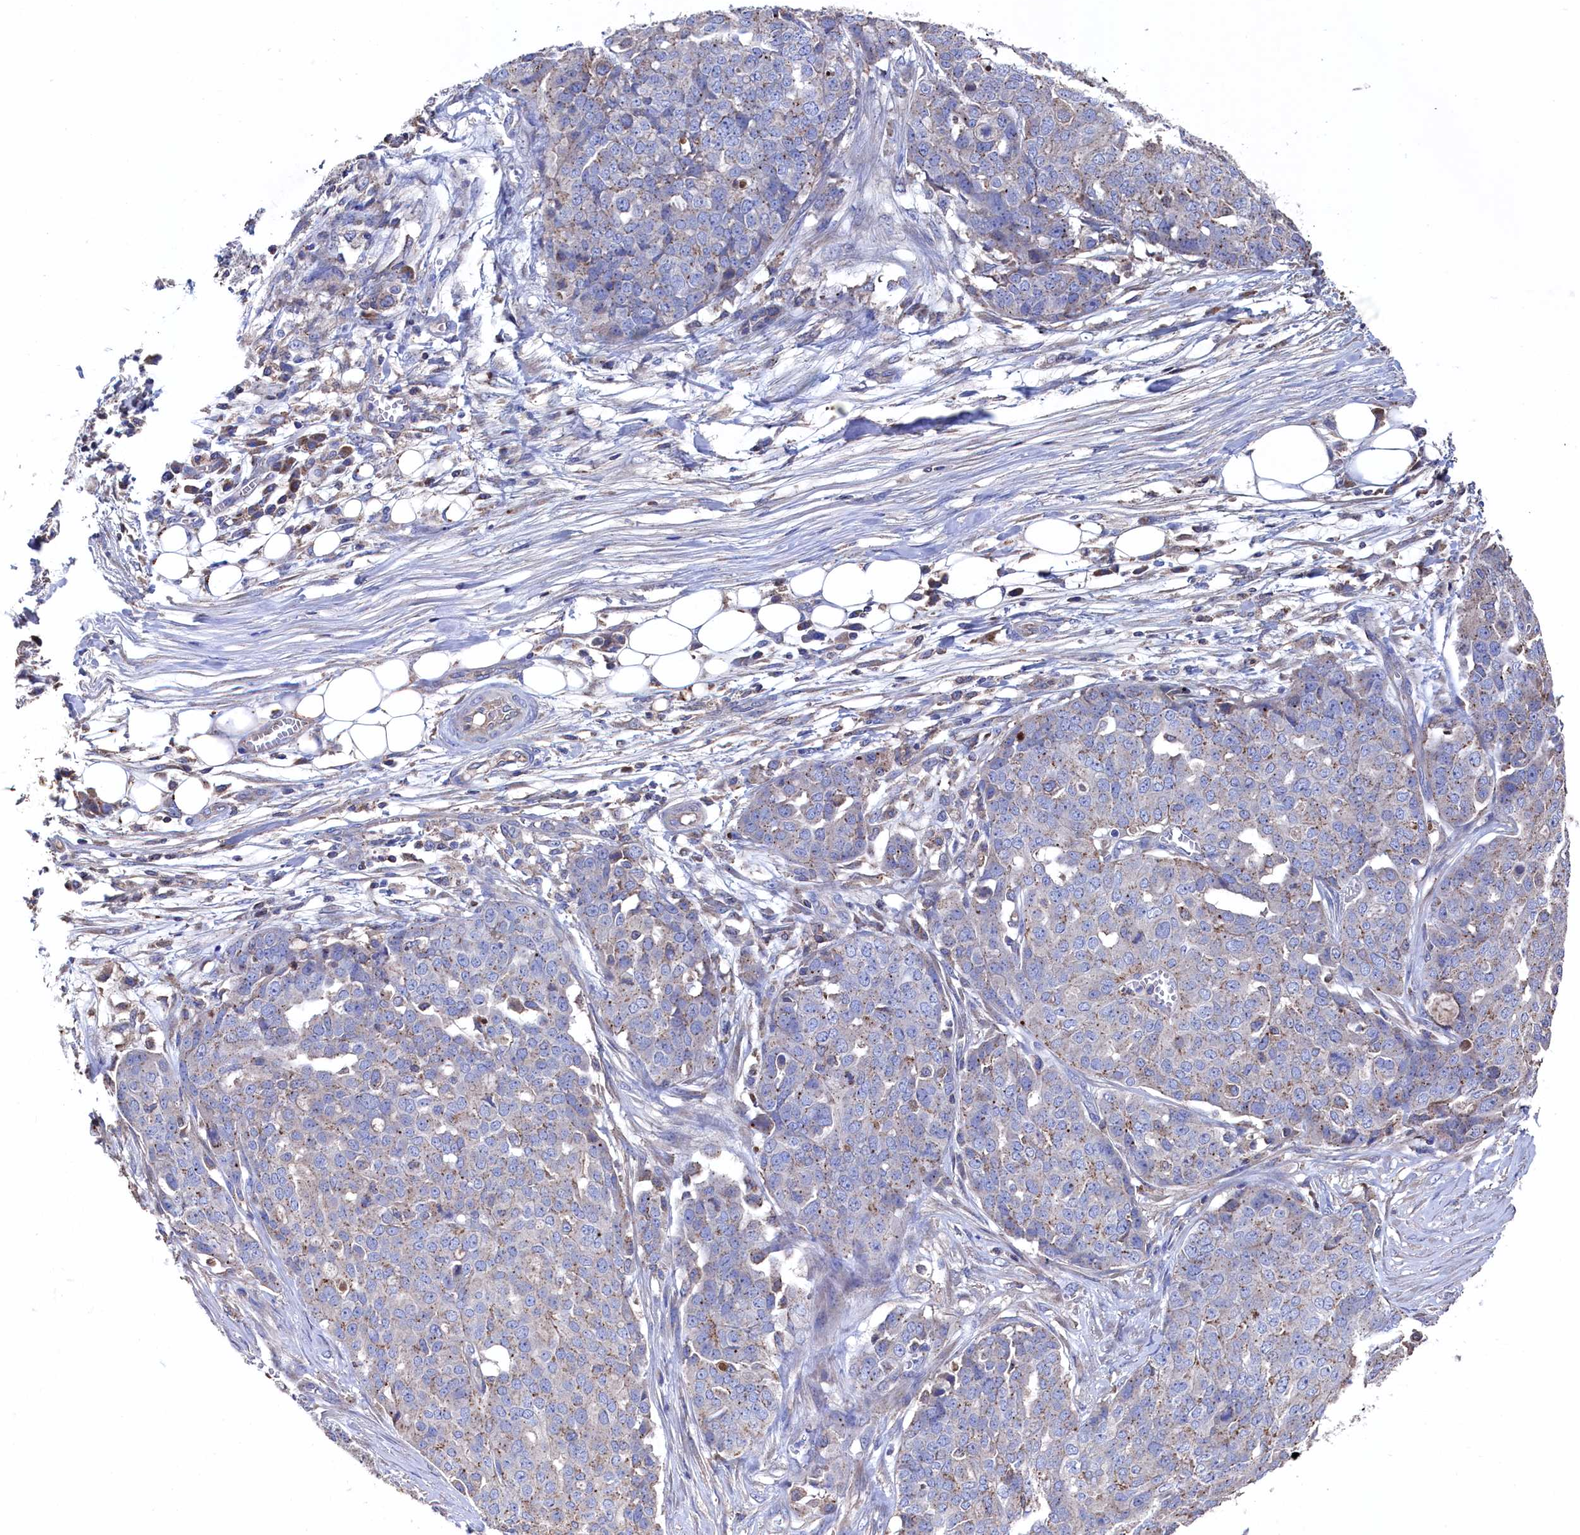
{"staining": {"intensity": "weak", "quantity": "<25%", "location": "cytoplasmic/membranous"}, "tissue": "ovarian cancer", "cell_type": "Tumor cells", "image_type": "cancer", "snomed": [{"axis": "morphology", "description": "Cystadenocarcinoma, serous, NOS"}, {"axis": "topography", "description": "Soft tissue"}, {"axis": "topography", "description": "Ovary"}], "caption": "IHC photomicrograph of human serous cystadenocarcinoma (ovarian) stained for a protein (brown), which demonstrates no staining in tumor cells.", "gene": "TK2", "patient": {"sex": "female", "age": 57}}